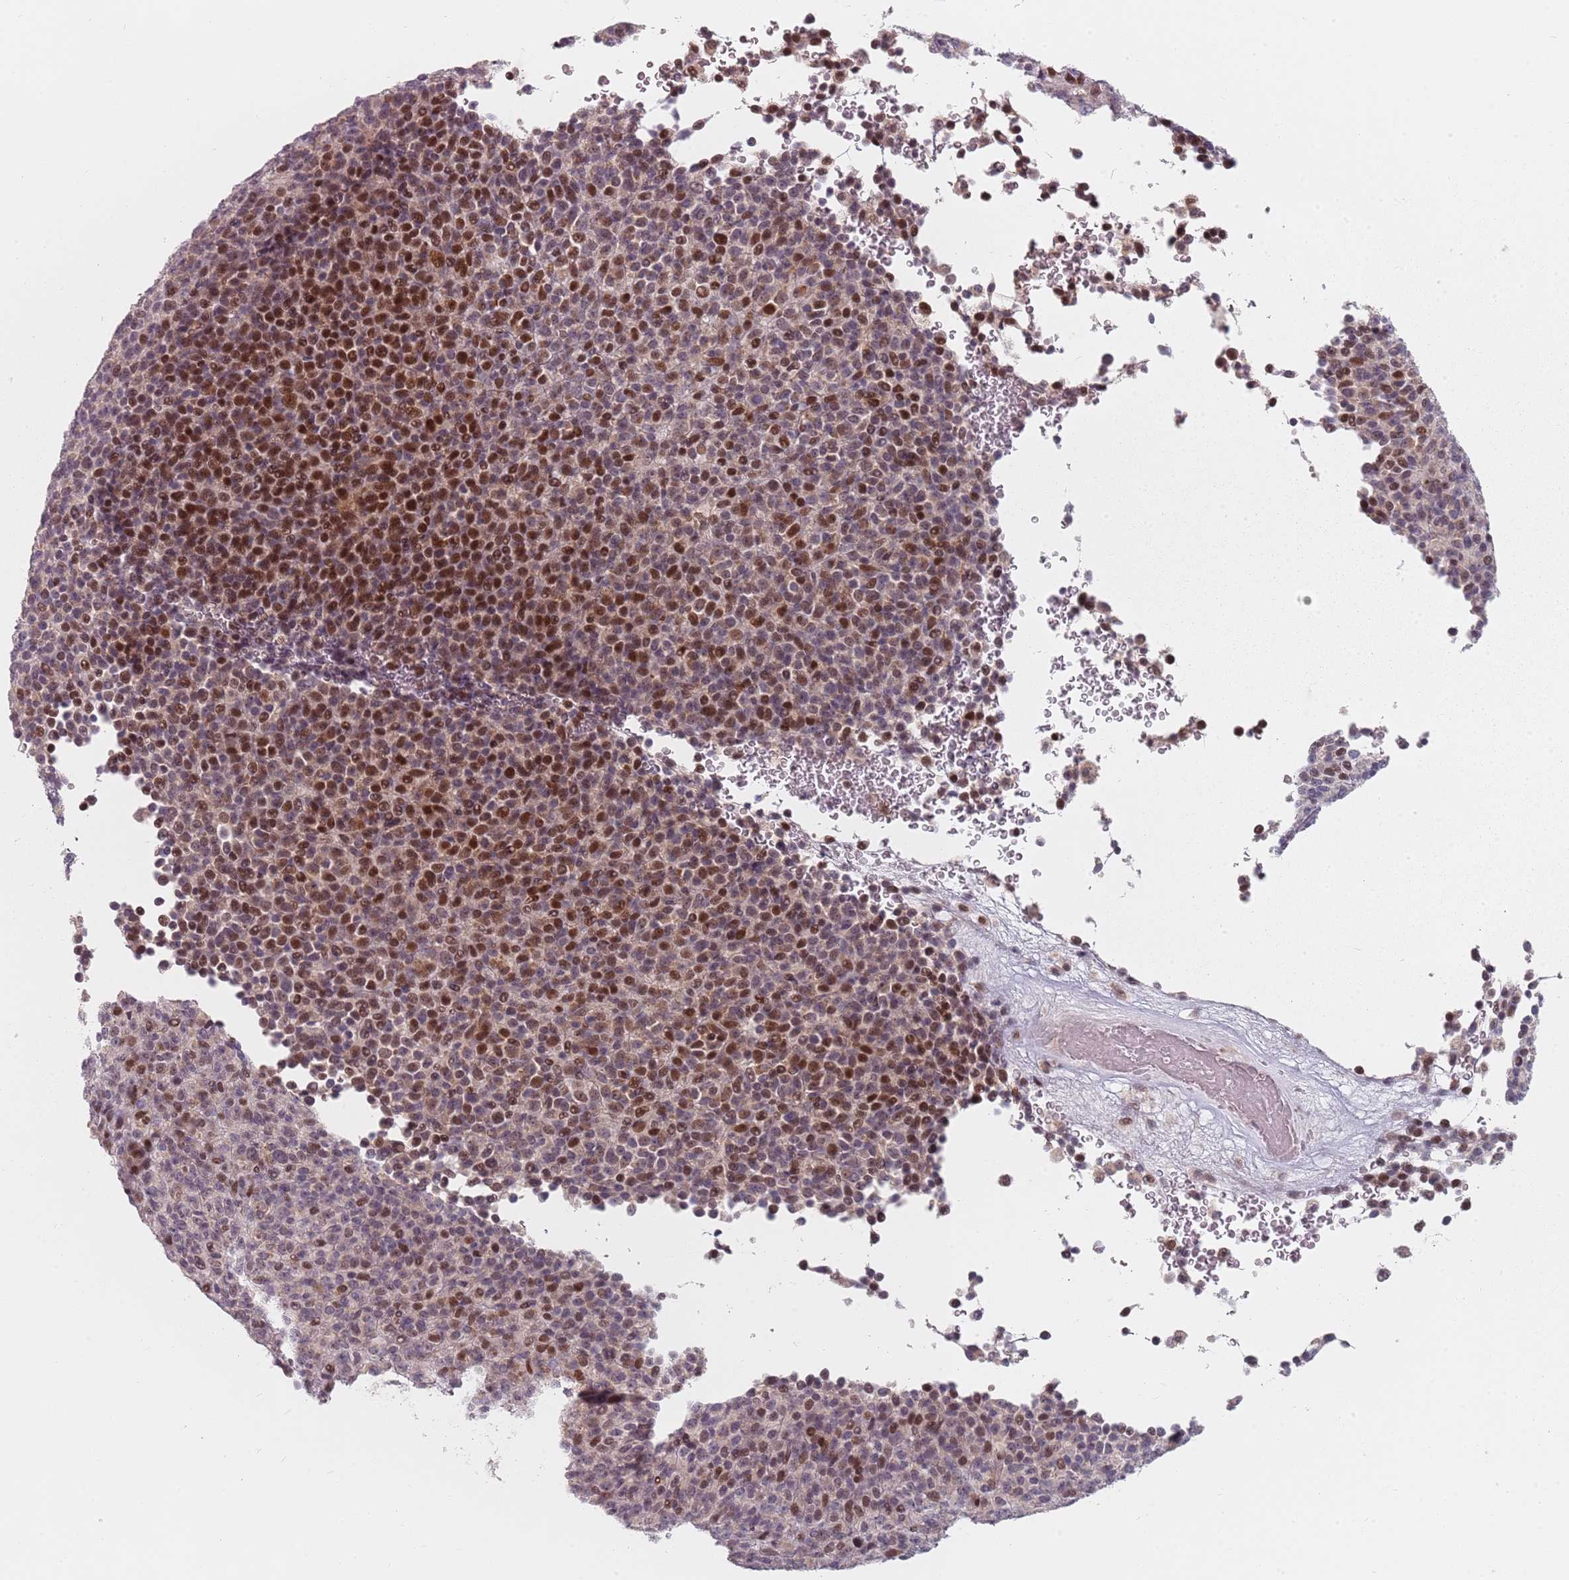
{"staining": {"intensity": "strong", "quantity": "25%-75%", "location": "nuclear"}, "tissue": "melanoma", "cell_type": "Tumor cells", "image_type": "cancer", "snomed": [{"axis": "morphology", "description": "Malignant melanoma, Metastatic site"}, {"axis": "topography", "description": "Brain"}], "caption": "Immunohistochemistry (IHC) (DAB) staining of human melanoma reveals strong nuclear protein expression in about 25%-75% of tumor cells. The staining is performed using DAB brown chromogen to label protein expression. The nuclei are counter-stained blue using hematoxylin.", "gene": "RPS6KA2", "patient": {"sex": "female", "age": 56}}